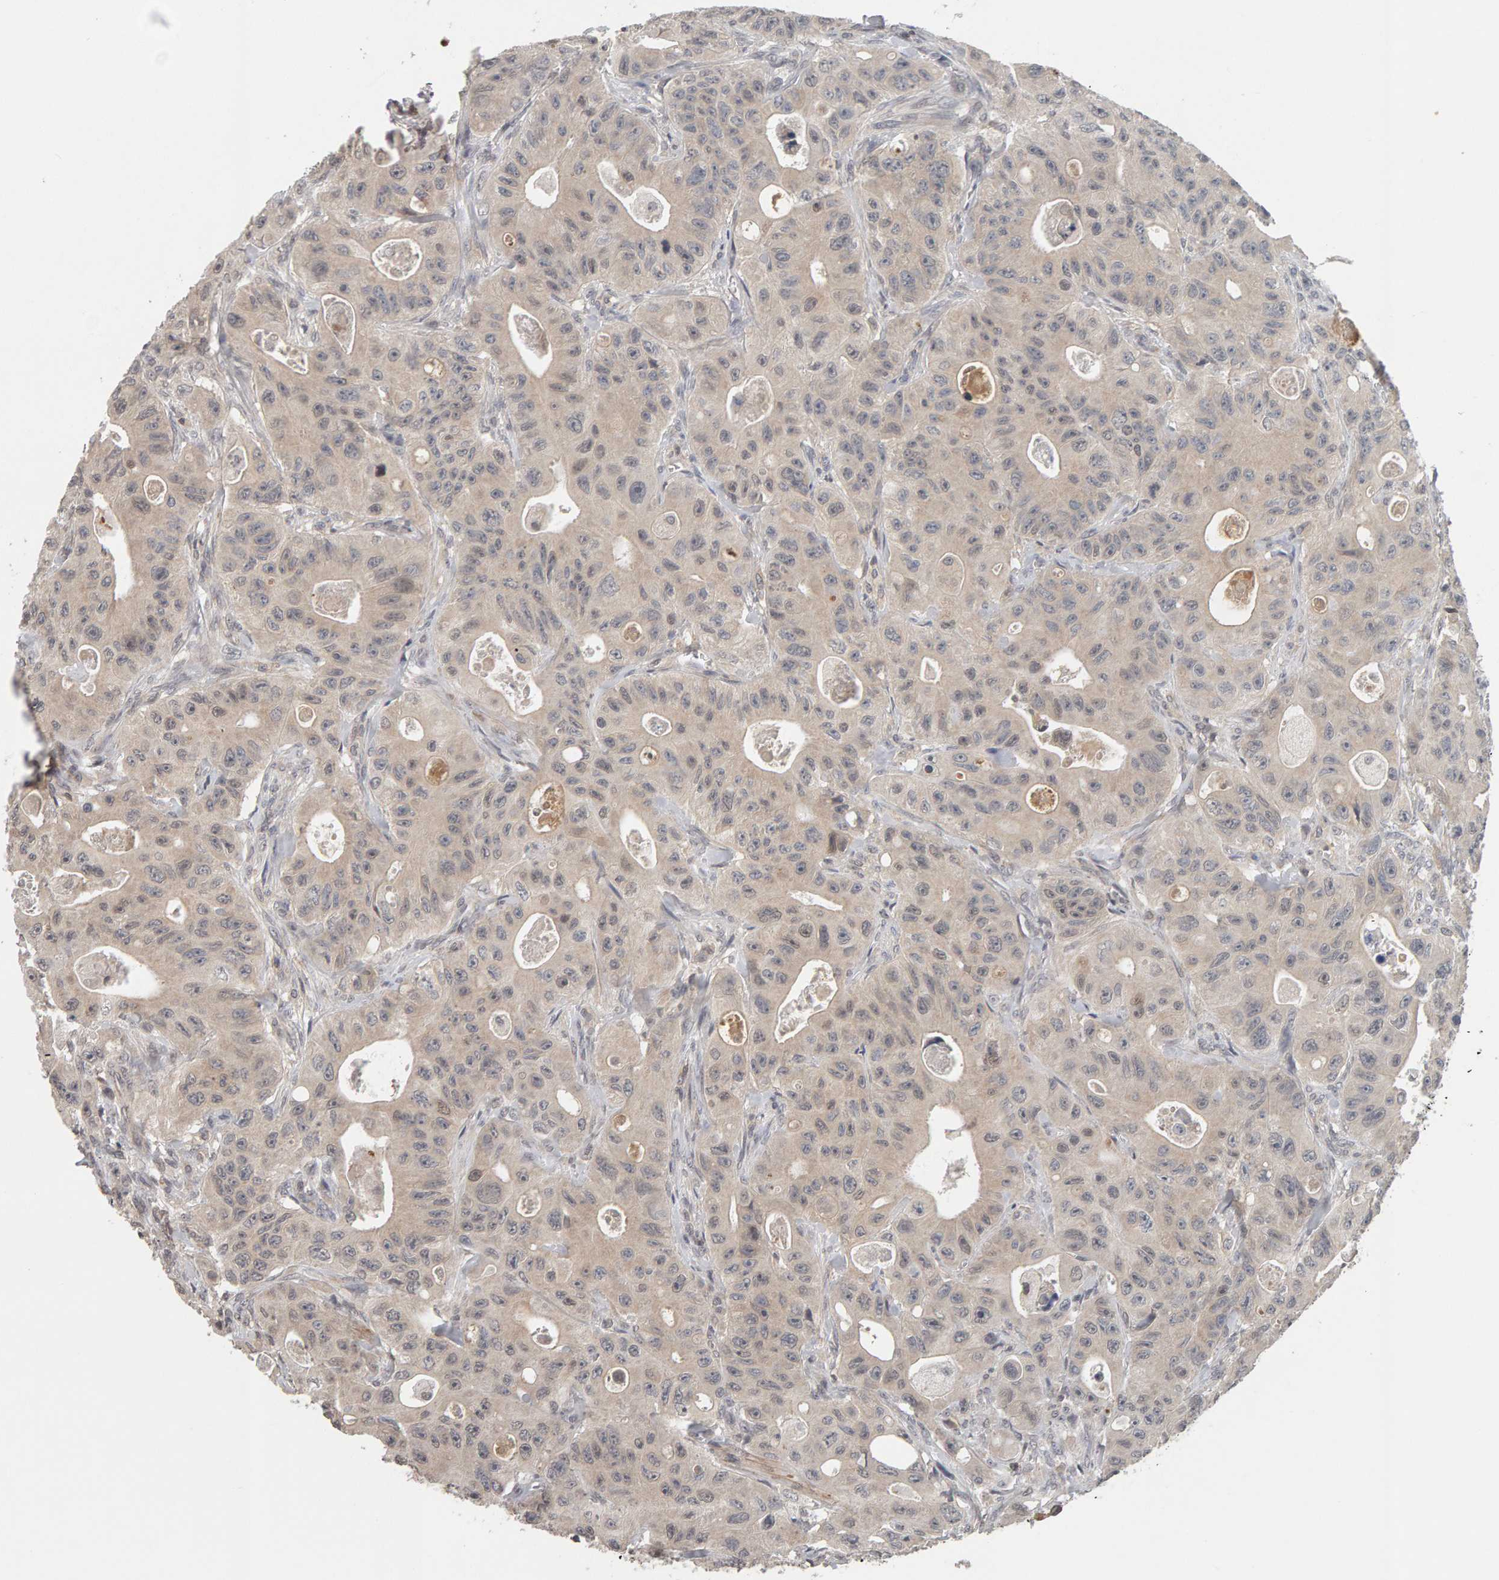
{"staining": {"intensity": "weak", "quantity": ">75%", "location": "cytoplasmic/membranous"}, "tissue": "colorectal cancer", "cell_type": "Tumor cells", "image_type": "cancer", "snomed": [{"axis": "morphology", "description": "Adenocarcinoma, NOS"}, {"axis": "topography", "description": "Colon"}], "caption": "IHC (DAB) staining of adenocarcinoma (colorectal) shows weak cytoplasmic/membranous protein positivity in about >75% of tumor cells.", "gene": "TEFM", "patient": {"sex": "female", "age": 46}}